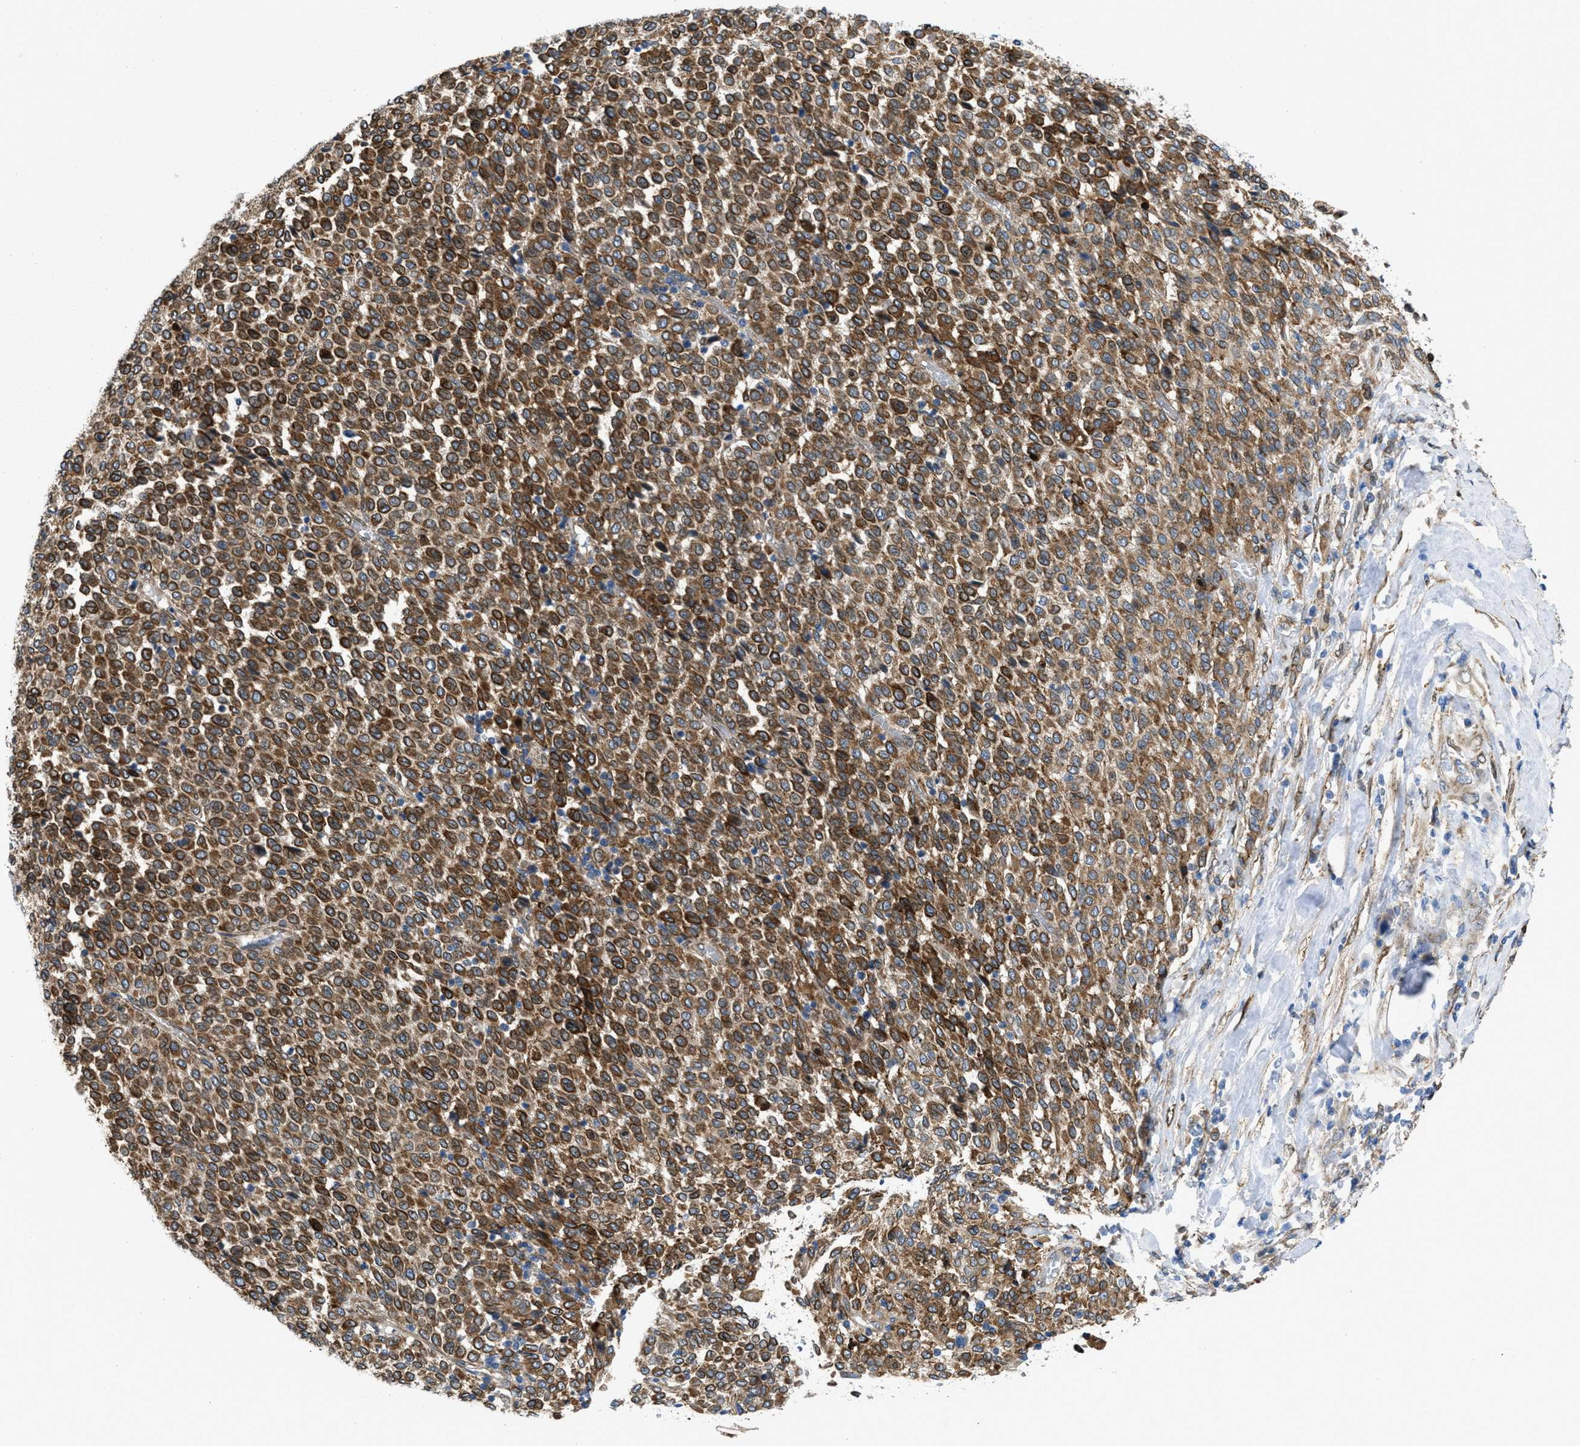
{"staining": {"intensity": "strong", "quantity": ">75%", "location": "cytoplasmic/membranous"}, "tissue": "melanoma", "cell_type": "Tumor cells", "image_type": "cancer", "snomed": [{"axis": "morphology", "description": "Malignant melanoma, Metastatic site"}, {"axis": "topography", "description": "Pancreas"}], "caption": "Malignant melanoma (metastatic site) stained for a protein displays strong cytoplasmic/membranous positivity in tumor cells.", "gene": "ERLIN2", "patient": {"sex": "female", "age": 30}}